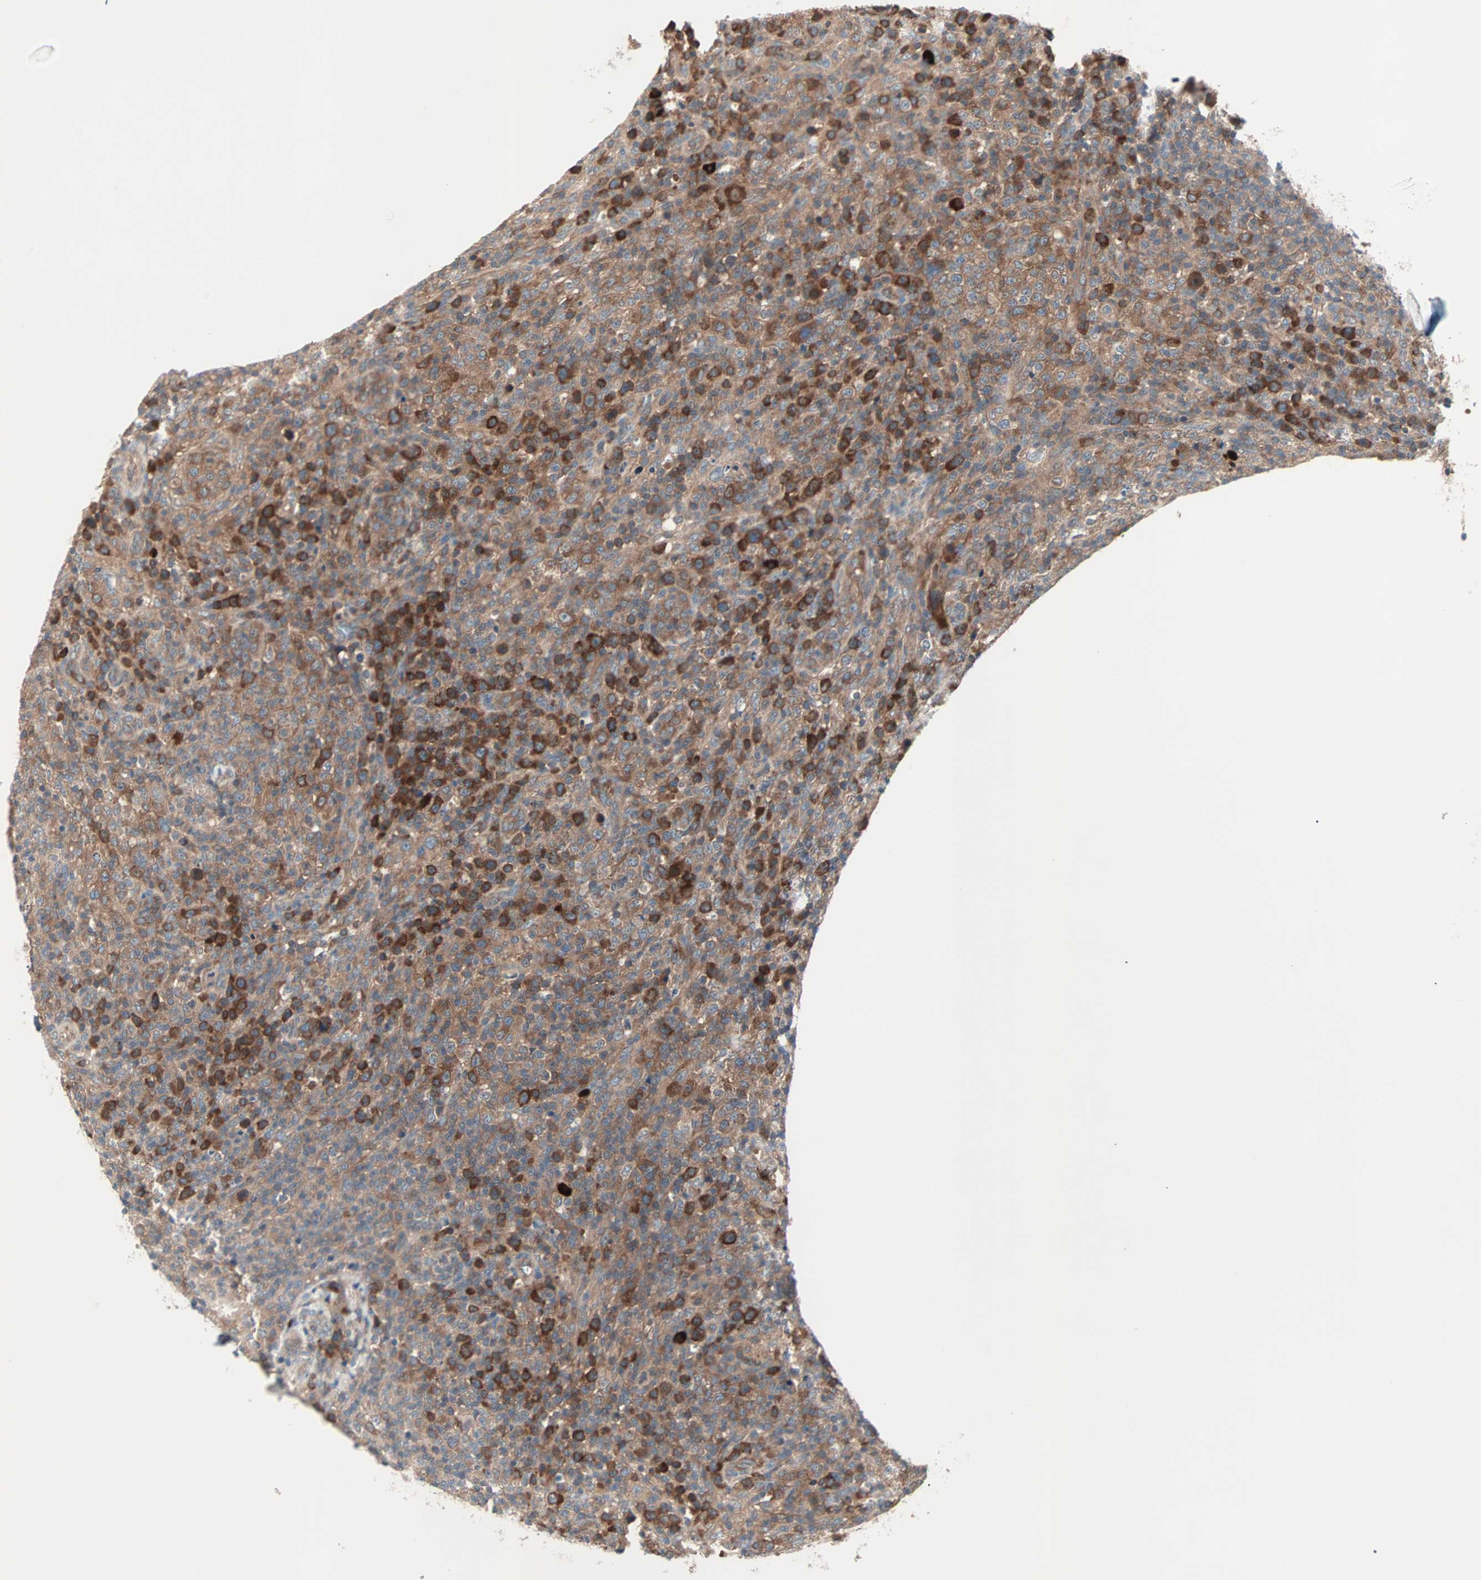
{"staining": {"intensity": "strong", "quantity": ">75%", "location": "cytoplasmic/membranous"}, "tissue": "lymphoma", "cell_type": "Tumor cells", "image_type": "cancer", "snomed": [{"axis": "morphology", "description": "Malignant lymphoma, non-Hodgkin's type, High grade"}, {"axis": "topography", "description": "Lymph node"}], "caption": "A brown stain labels strong cytoplasmic/membranous positivity of a protein in lymphoma tumor cells.", "gene": "CAD", "patient": {"sex": "female", "age": 76}}